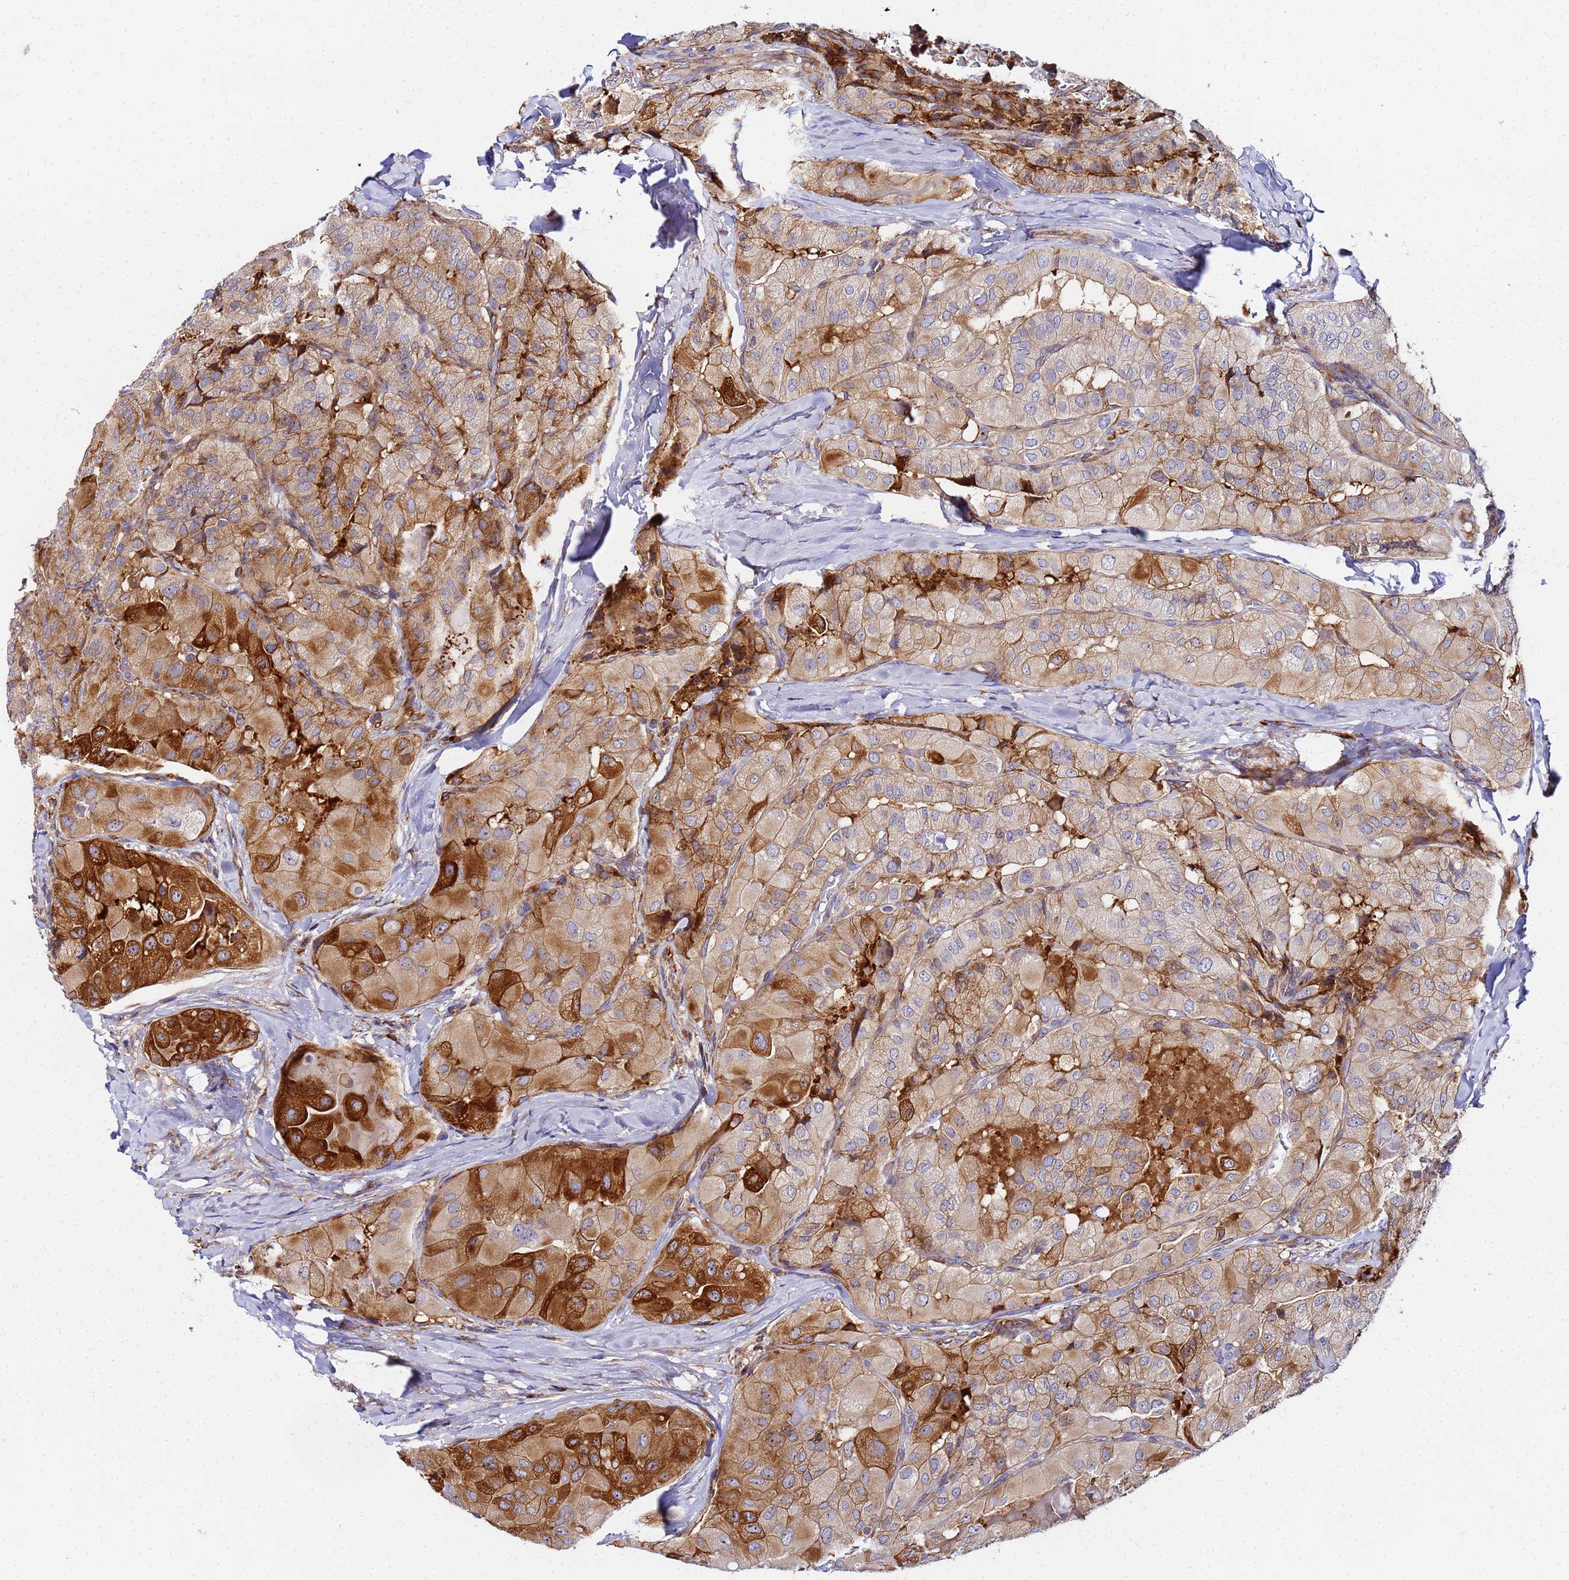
{"staining": {"intensity": "strong", "quantity": "25%-75%", "location": "cytoplasmic/membranous"}, "tissue": "thyroid cancer", "cell_type": "Tumor cells", "image_type": "cancer", "snomed": [{"axis": "morphology", "description": "Normal tissue, NOS"}, {"axis": "morphology", "description": "Papillary adenocarcinoma, NOS"}, {"axis": "topography", "description": "Thyroid gland"}], "caption": "Protein staining of thyroid cancer (papillary adenocarcinoma) tissue demonstrates strong cytoplasmic/membranous positivity in about 25%-75% of tumor cells.", "gene": "POM121", "patient": {"sex": "female", "age": 59}}